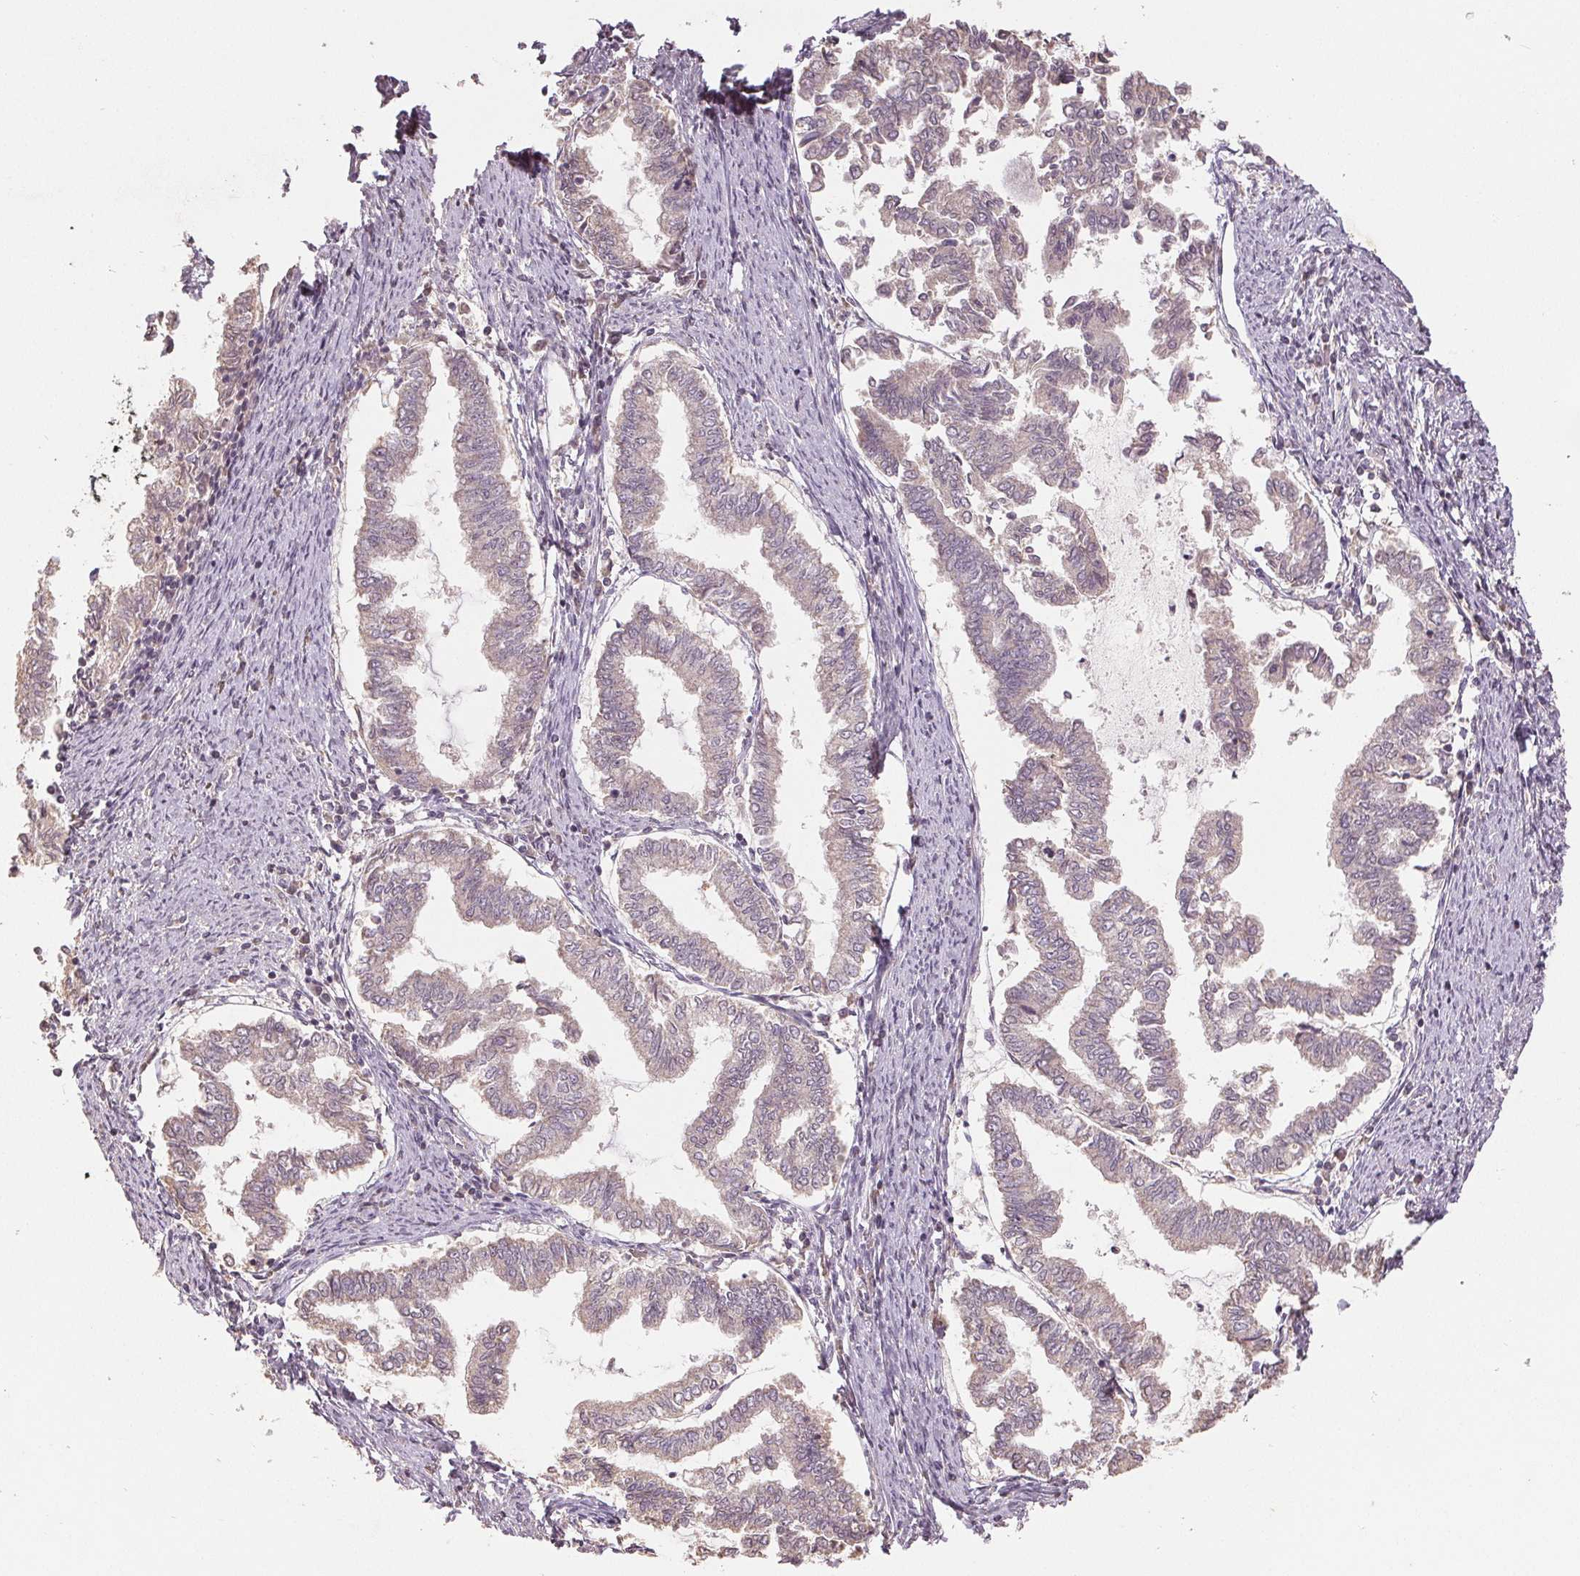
{"staining": {"intensity": "negative", "quantity": "none", "location": "none"}, "tissue": "endometrial cancer", "cell_type": "Tumor cells", "image_type": "cancer", "snomed": [{"axis": "morphology", "description": "Adenocarcinoma, NOS"}, {"axis": "topography", "description": "Endometrium"}], "caption": "There is no significant positivity in tumor cells of endometrial adenocarcinoma.", "gene": "COX14", "patient": {"sex": "female", "age": 79}}